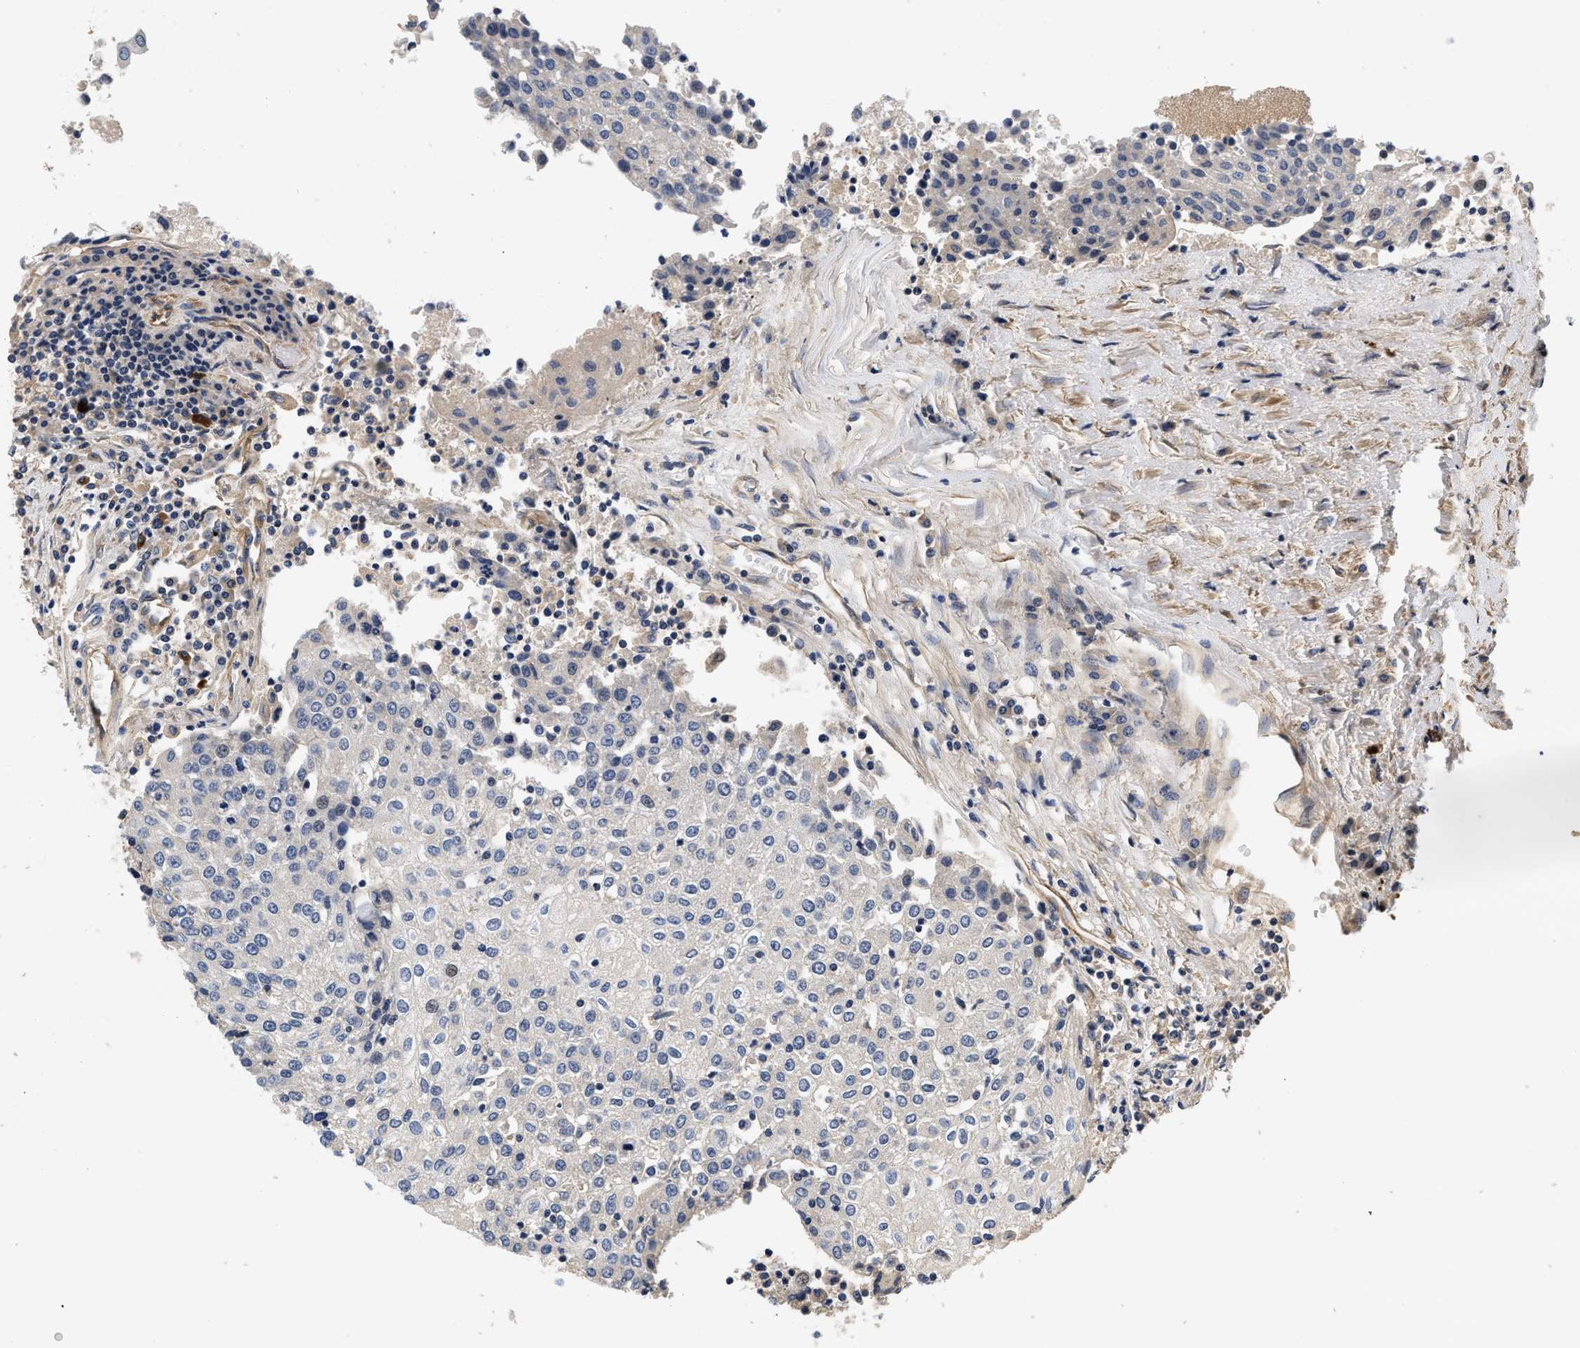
{"staining": {"intensity": "negative", "quantity": "none", "location": "none"}, "tissue": "urothelial cancer", "cell_type": "Tumor cells", "image_type": "cancer", "snomed": [{"axis": "morphology", "description": "Urothelial carcinoma, High grade"}, {"axis": "topography", "description": "Urinary bladder"}], "caption": "Tumor cells are negative for brown protein staining in urothelial cancer. (Brightfield microscopy of DAB (3,3'-diaminobenzidine) immunohistochemistry (IHC) at high magnification).", "gene": "NME6", "patient": {"sex": "female", "age": 85}}